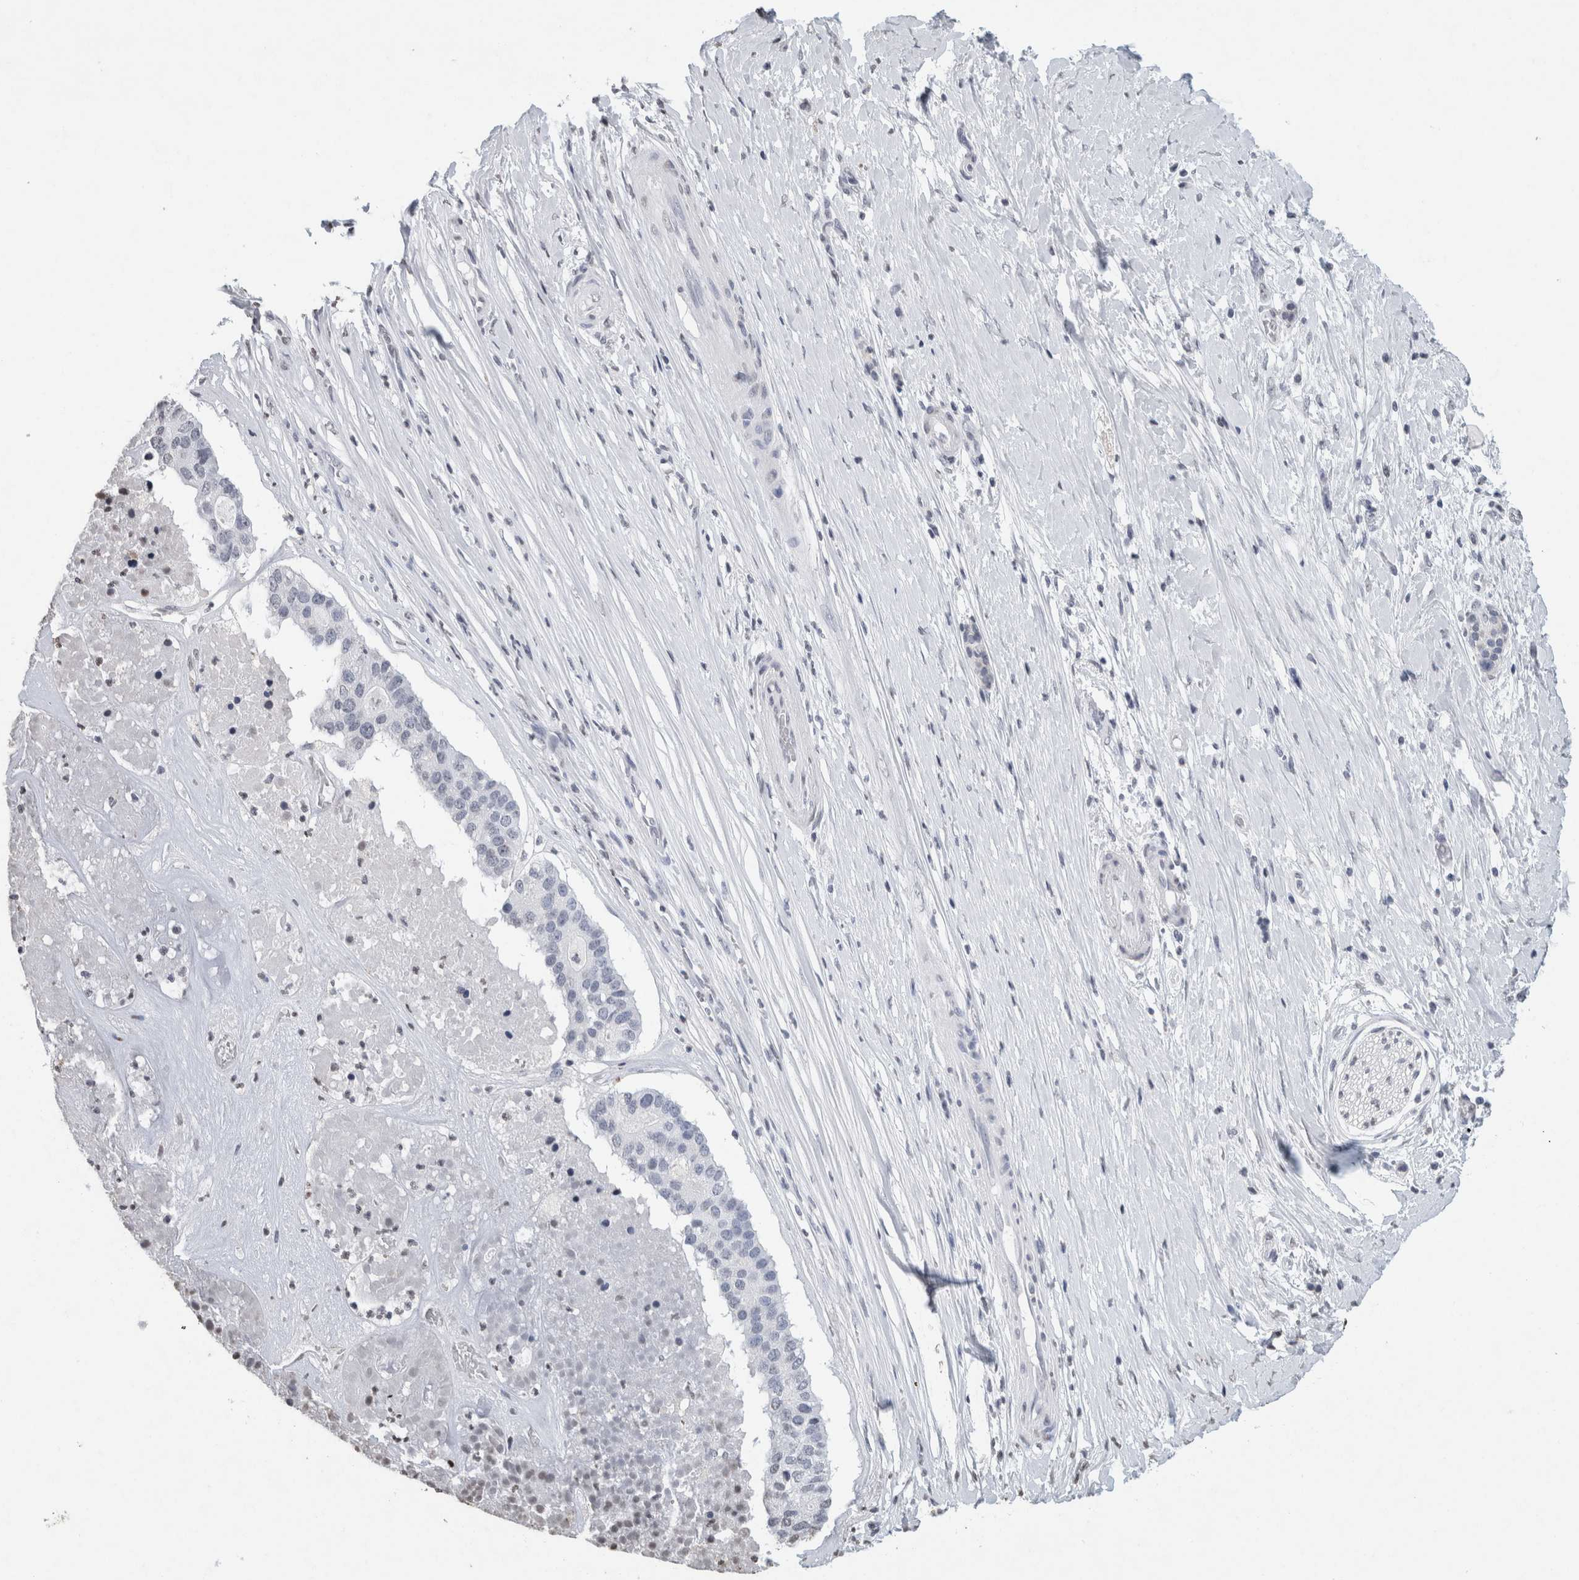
{"staining": {"intensity": "negative", "quantity": "none", "location": "none"}, "tissue": "pancreatic cancer", "cell_type": "Tumor cells", "image_type": "cancer", "snomed": [{"axis": "morphology", "description": "Adenocarcinoma, NOS"}, {"axis": "topography", "description": "Pancreas"}], "caption": "Tumor cells show no significant positivity in pancreatic cancer. The staining is performed using DAB (3,3'-diaminobenzidine) brown chromogen with nuclei counter-stained in using hematoxylin.", "gene": "CNTN1", "patient": {"sex": "male", "age": 50}}